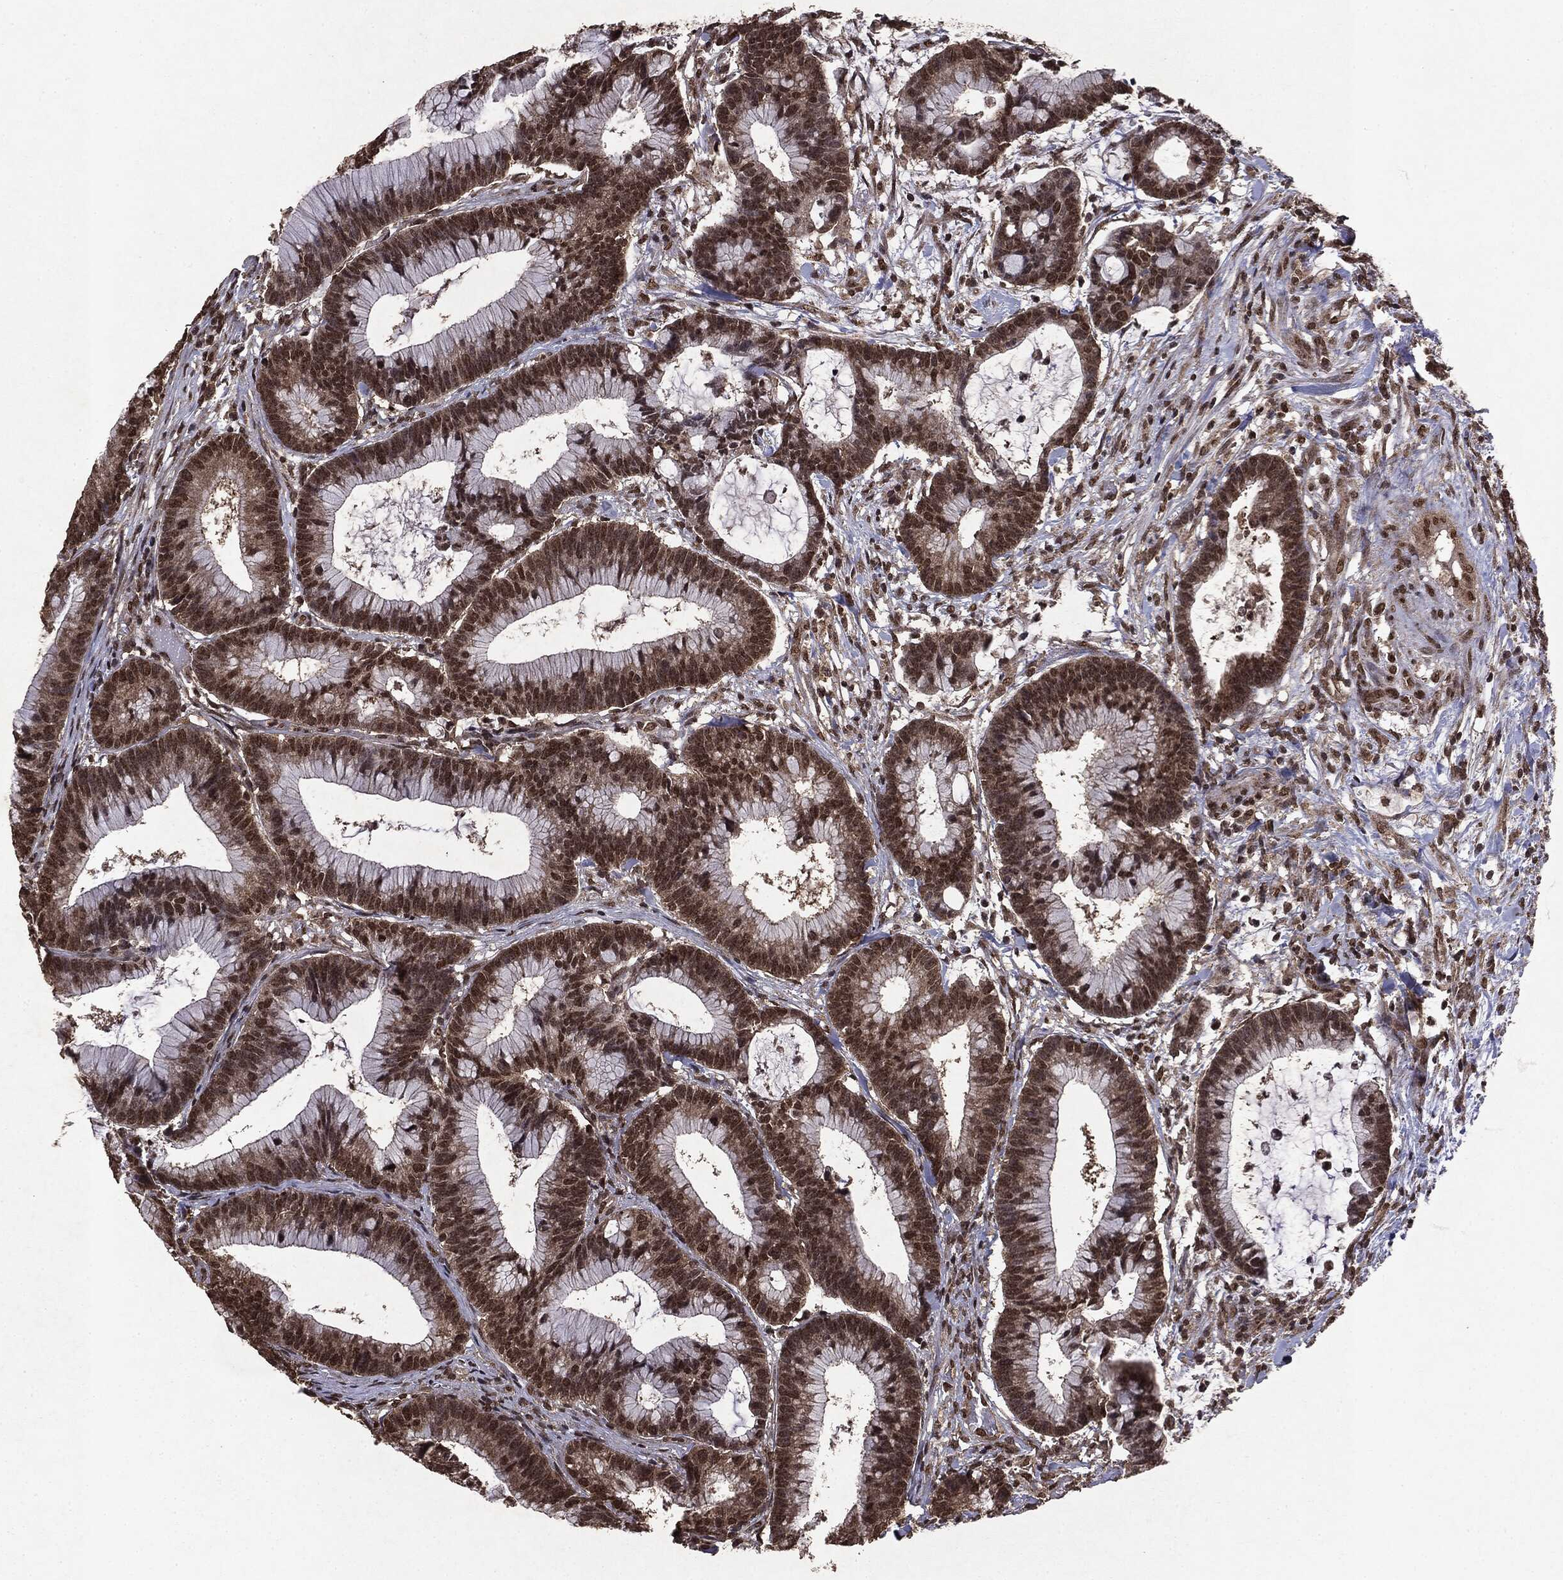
{"staining": {"intensity": "moderate", "quantity": ">75%", "location": "cytoplasmic/membranous,nuclear"}, "tissue": "colorectal cancer", "cell_type": "Tumor cells", "image_type": "cancer", "snomed": [{"axis": "morphology", "description": "Adenocarcinoma, NOS"}, {"axis": "topography", "description": "Colon"}], "caption": "Immunohistochemistry (IHC) (DAB (3,3'-diaminobenzidine)) staining of colorectal adenocarcinoma exhibits moderate cytoplasmic/membranous and nuclear protein positivity in approximately >75% of tumor cells.", "gene": "PEBP1", "patient": {"sex": "female", "age": 78}}